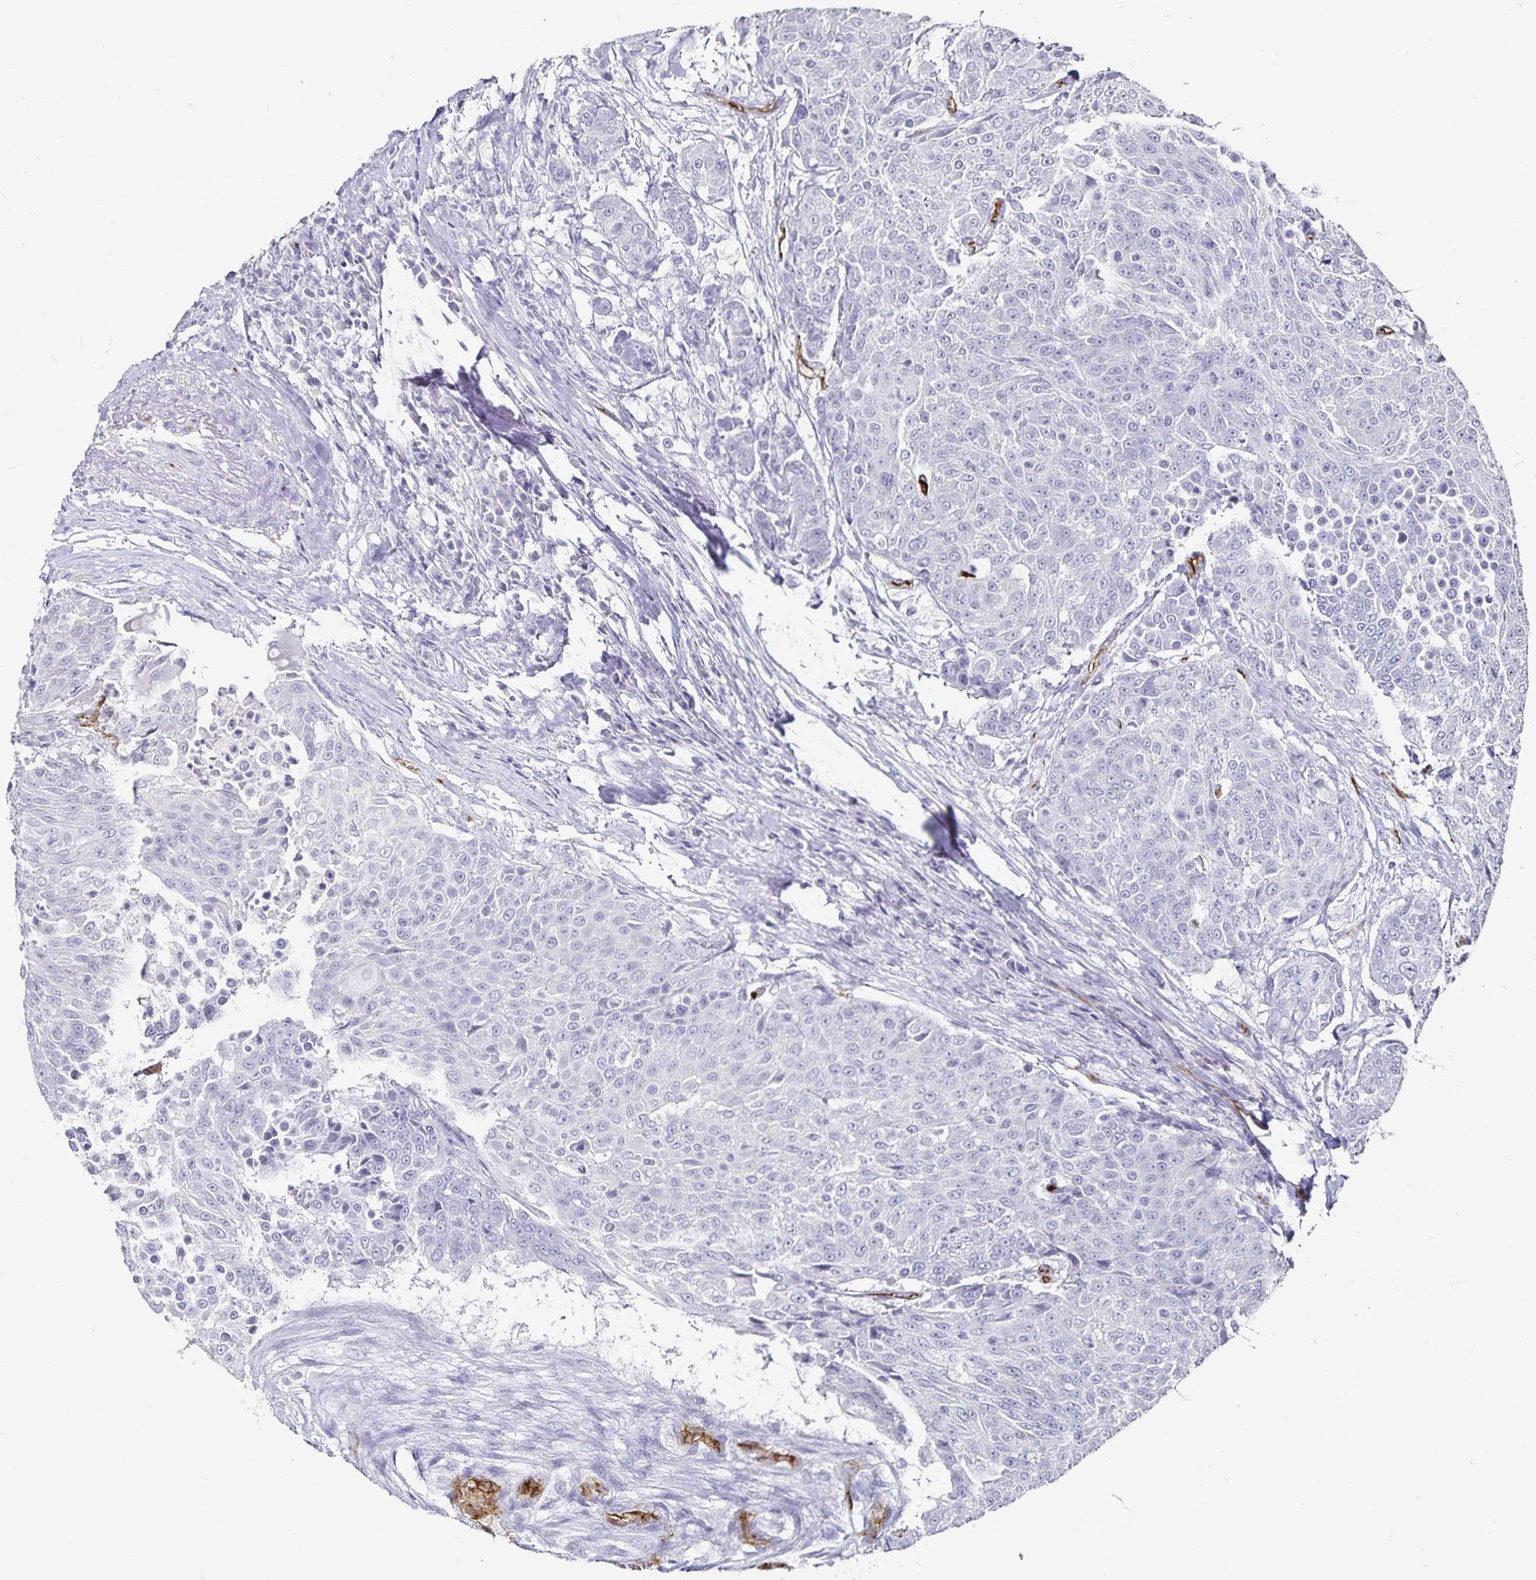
{"staining": {"intensity": "negative", "quantity": "none", "location": "none"}, "tissue": "urothelial cancer", "cell_type": "Tumor cells", "image_type": "cancer", "snomed": [{"axis": "morphology", "description": "Urothelial carcinoma, High grade"}, {"axis": "topography", "description": "Urinary bladder"}], "caption": "The micrograph exhibits no significant expression in tumor cells of urothelial cancer.", "gene": "PODXL", "patient": {"sex": "female", "age": 63}}